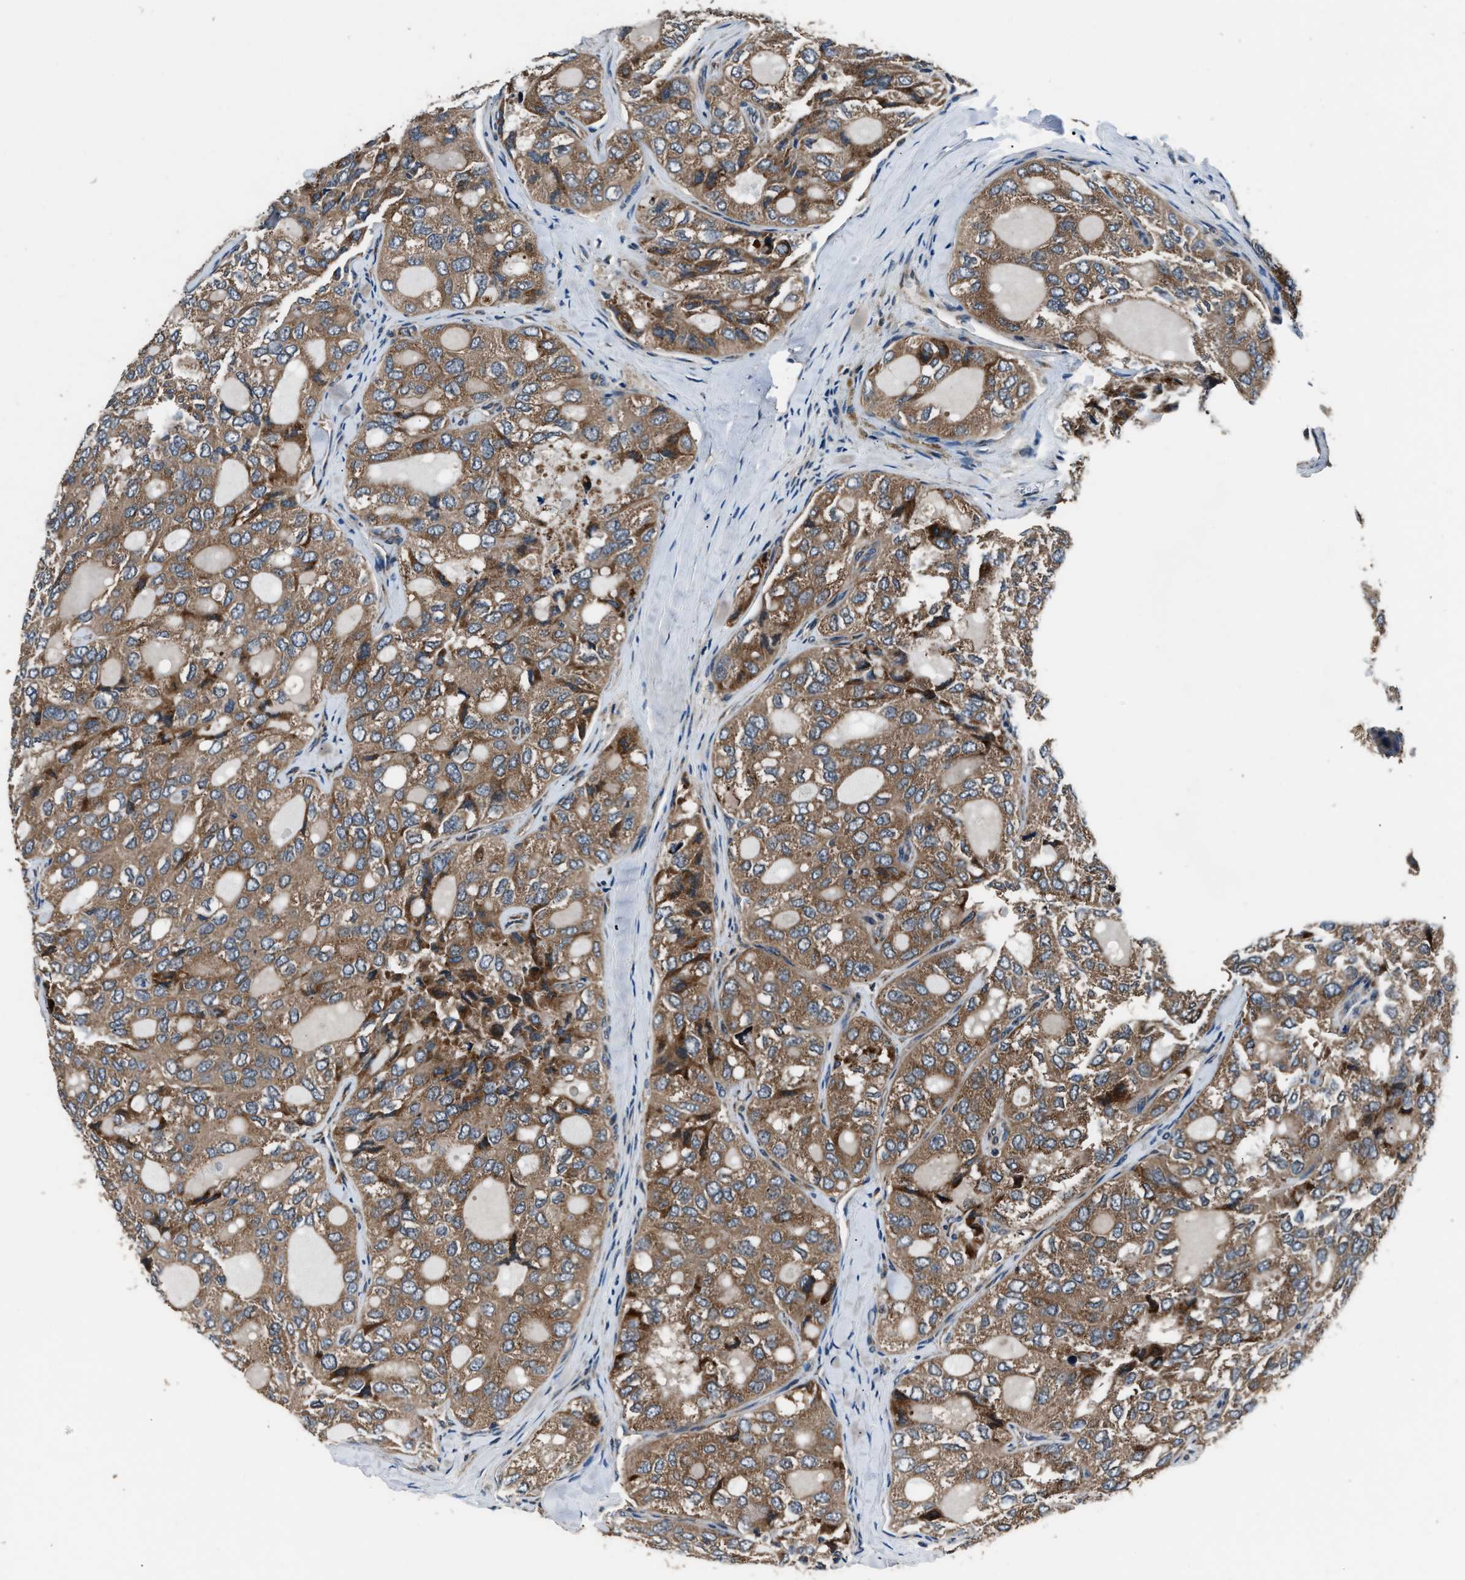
{"staining": {"intensity": "moderate", "quantity": ">75%", "location": "cytoplasmic/membranous"}, "tissue": "thyroid cancer", "cell_type": "Tumor cells", "image_type": "cancer", "snomed": [{"axis": "morphology", "description": "Follicular adenoma carcinoma, NOS"}, {"axis": "topography", "description": "Thyroid gland"}], "caption": "Immunohistochemistry of thyroid follicular adenoma carcinoma shows medium levels of moderate cytoplasmic/membranous positivity in about >75% of tumor cells. (DAB = brown stain, brightfield microscopy at high magnification).", "gene": "IMPDH2", "patient": {"sex": "male", "age": 75}}